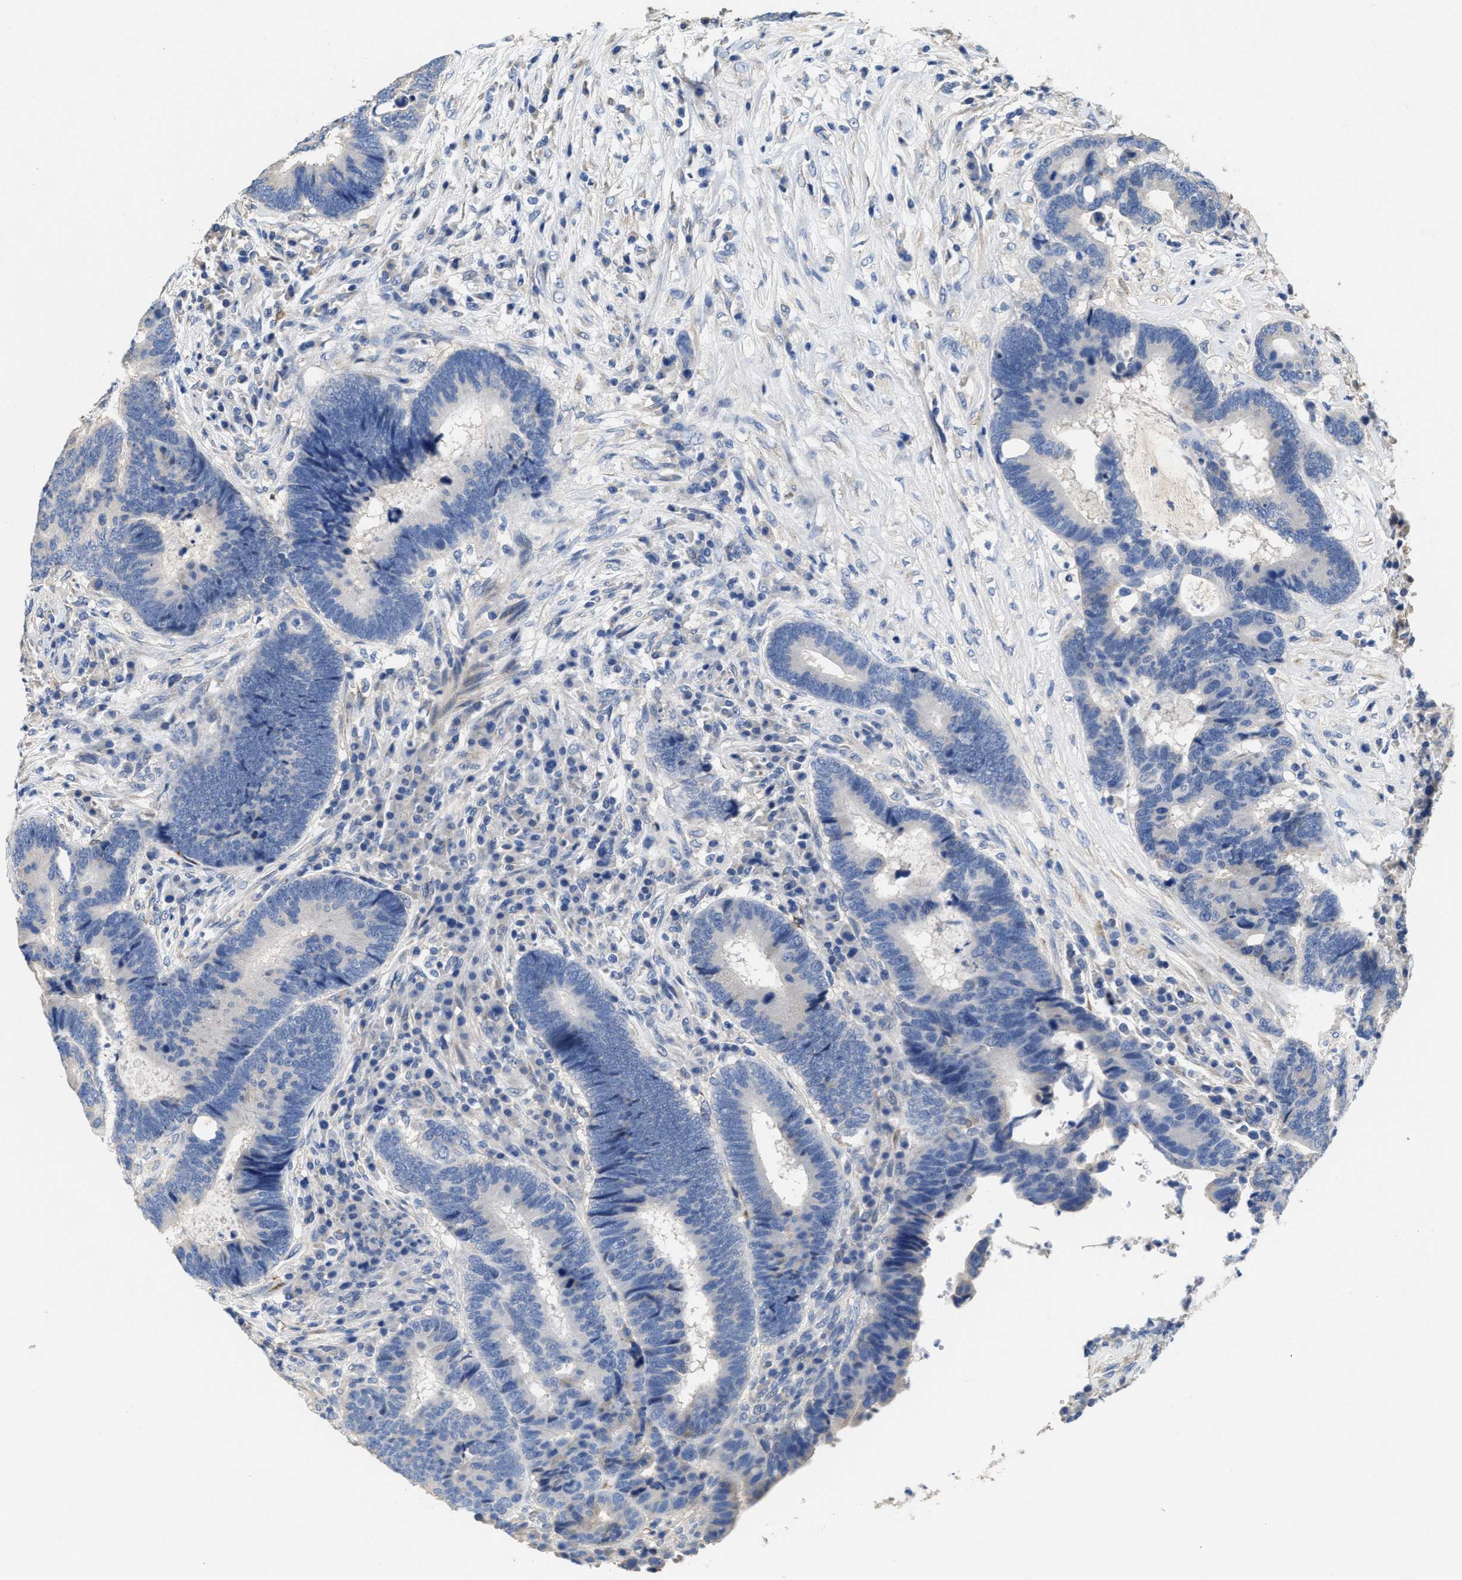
{"staining": {"intensity": "negative", "quantity": "none", "location": "none"}, "tissue": "colorectal cancer", "cell_type": "Tumor cells", "image_type": "cancer", "snomed": [{"axis": "morphology", "description": "Adenocarcinoma, NOS"}, {"axis": "topography", "description": "Rectum"}], "caption": "This micrograph is of colorectal cancer (adenocarcinoma) stained with immunohistochemistry to label a protein in brown with the nuclei are counter-stained blue. There is no staining in tumor cells.", "gene": "PEG10", "patient": {"sex": "female", "age": 89}}